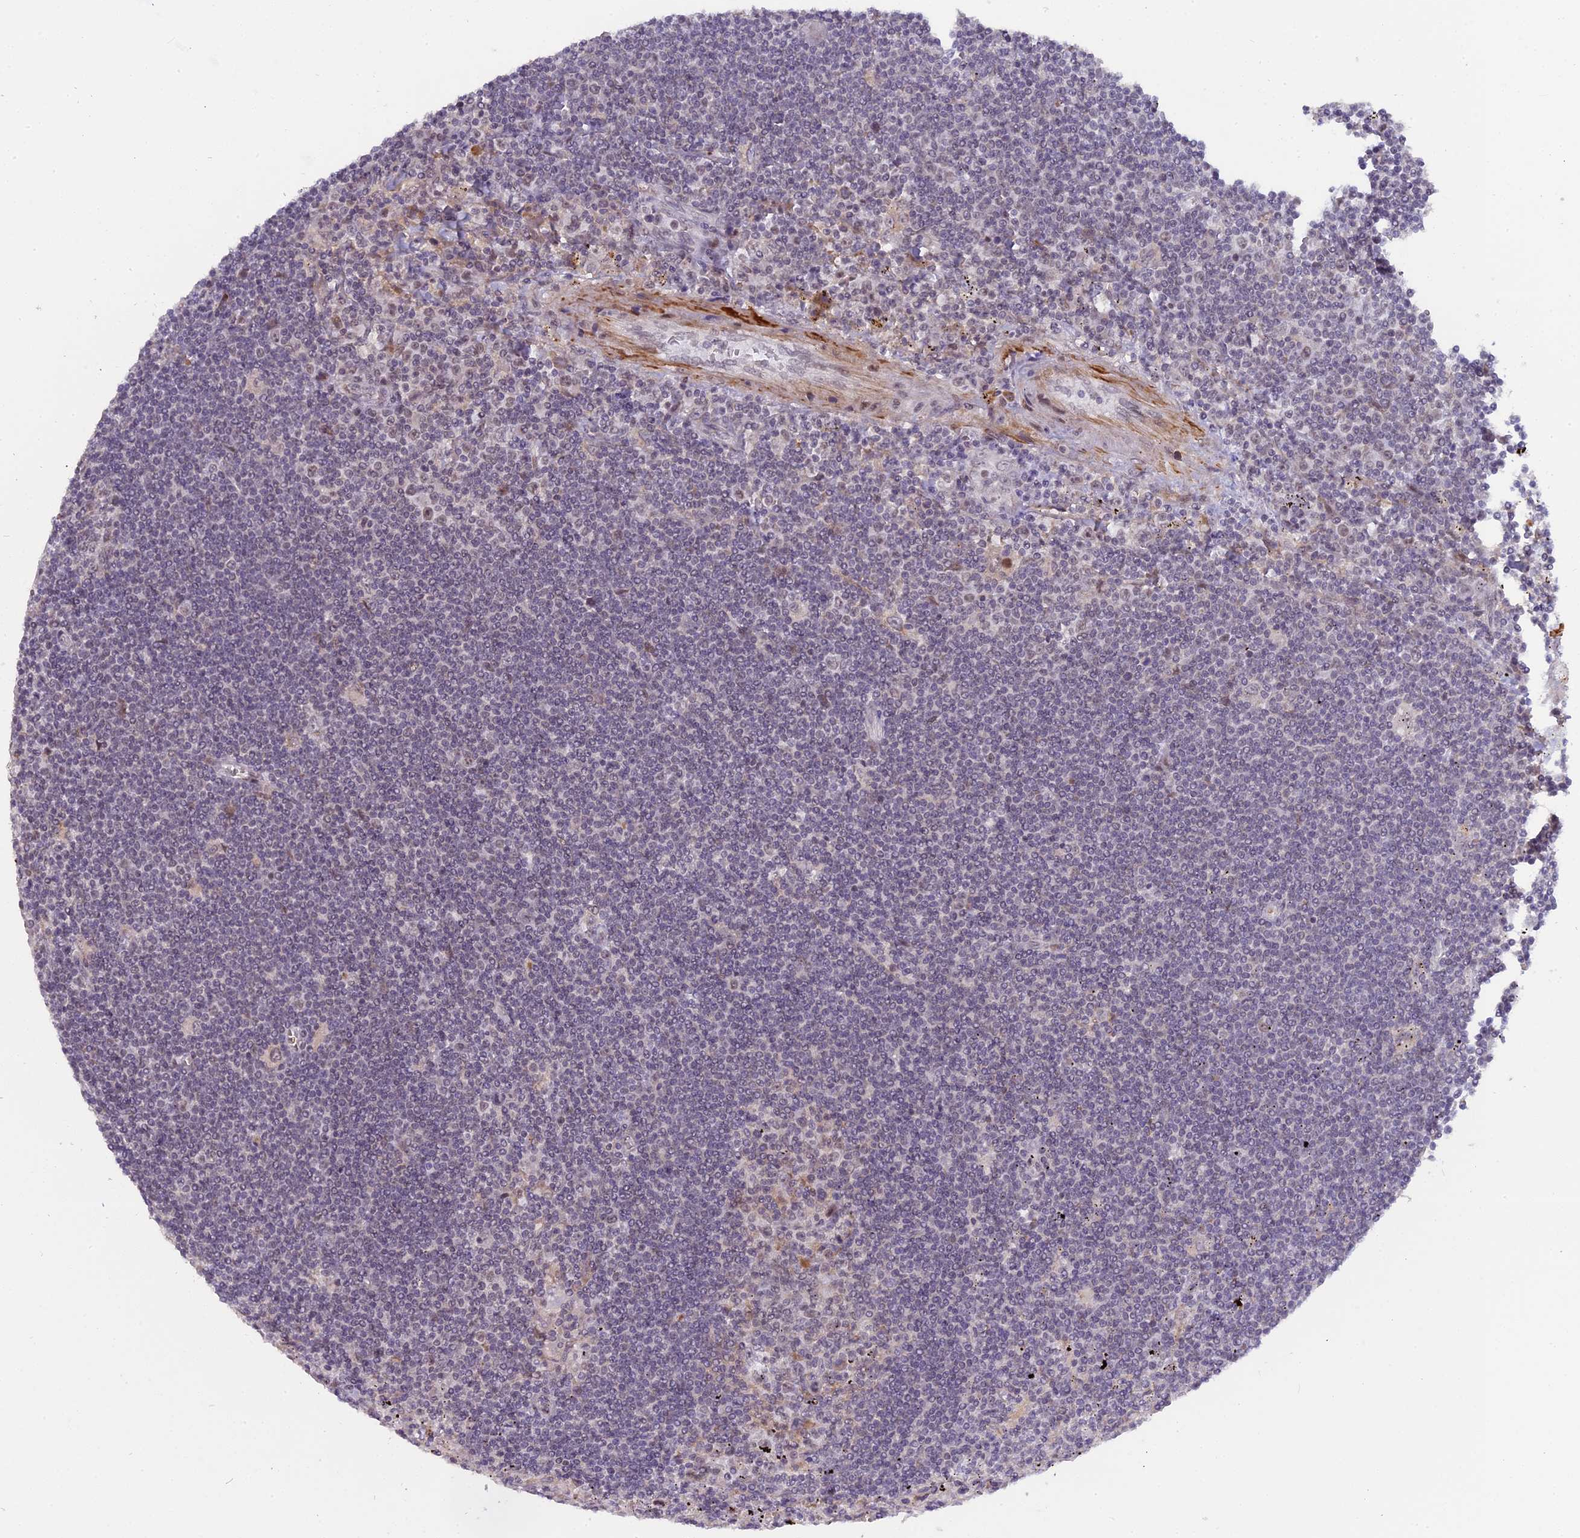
{"staining": {"intensity": "negative", "quantity": "none", "location": "none"}, "tissue": "lymphoma", "cell_type": "Tumor cells", "image_type": "cancer", "snomed": [{"axis": "morphology", "description": "Malignant lymphoma, non-Hodgkin's type, Low grade"}, {"axis": "topography", "description": "Spleen"}], "caption": "Low-grade malignant lymphoma, non-Hodgkin's type was stained to show a protein in brown. There is no significant expression in tumor cells. (DAB (3,3'-diaminobenzidine) immunohistochemistry, high magnification).", "gene": "PYGO1", "patient": {"sex": "male", "age": 76}}